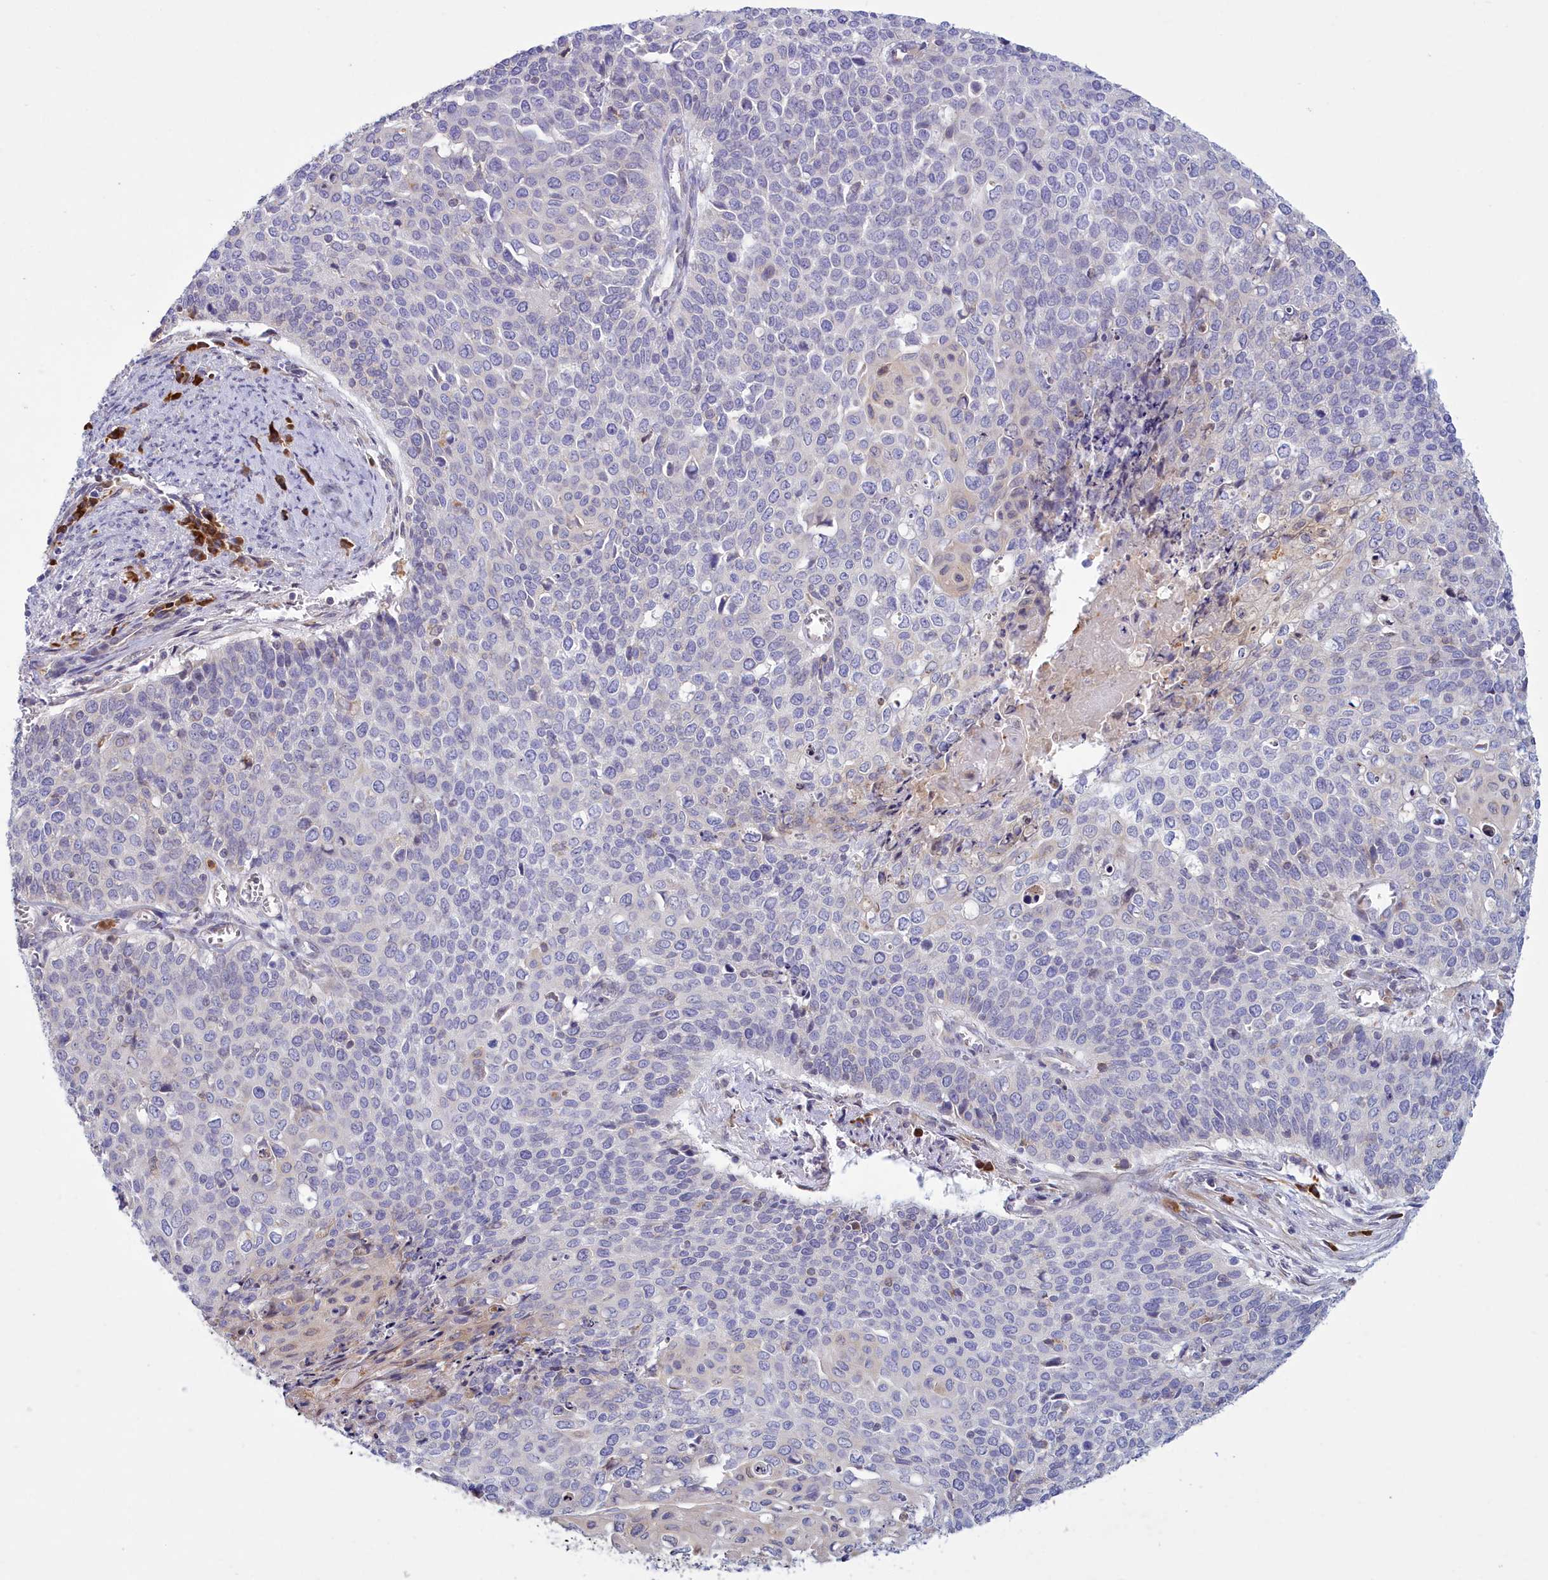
{"staining": {"intensity": "negative", "quantity": "none", "location": "none"}, "tissue": "cervical cancer", "cell_type": "Tumor cells", "image_type": "cancer", "snomed": [{"axis": "morphology", "description": "Squamous cell carcinoma, NOS"}, {"axis": "topography", "description": "Cervix"}], "caption": "Cervical squamous cell carcinoma was stained to show a protein in brown. There is no significant staining in tumor cells.", "gene": "HM13", "patient": {"sex": "female", "age": 39}}